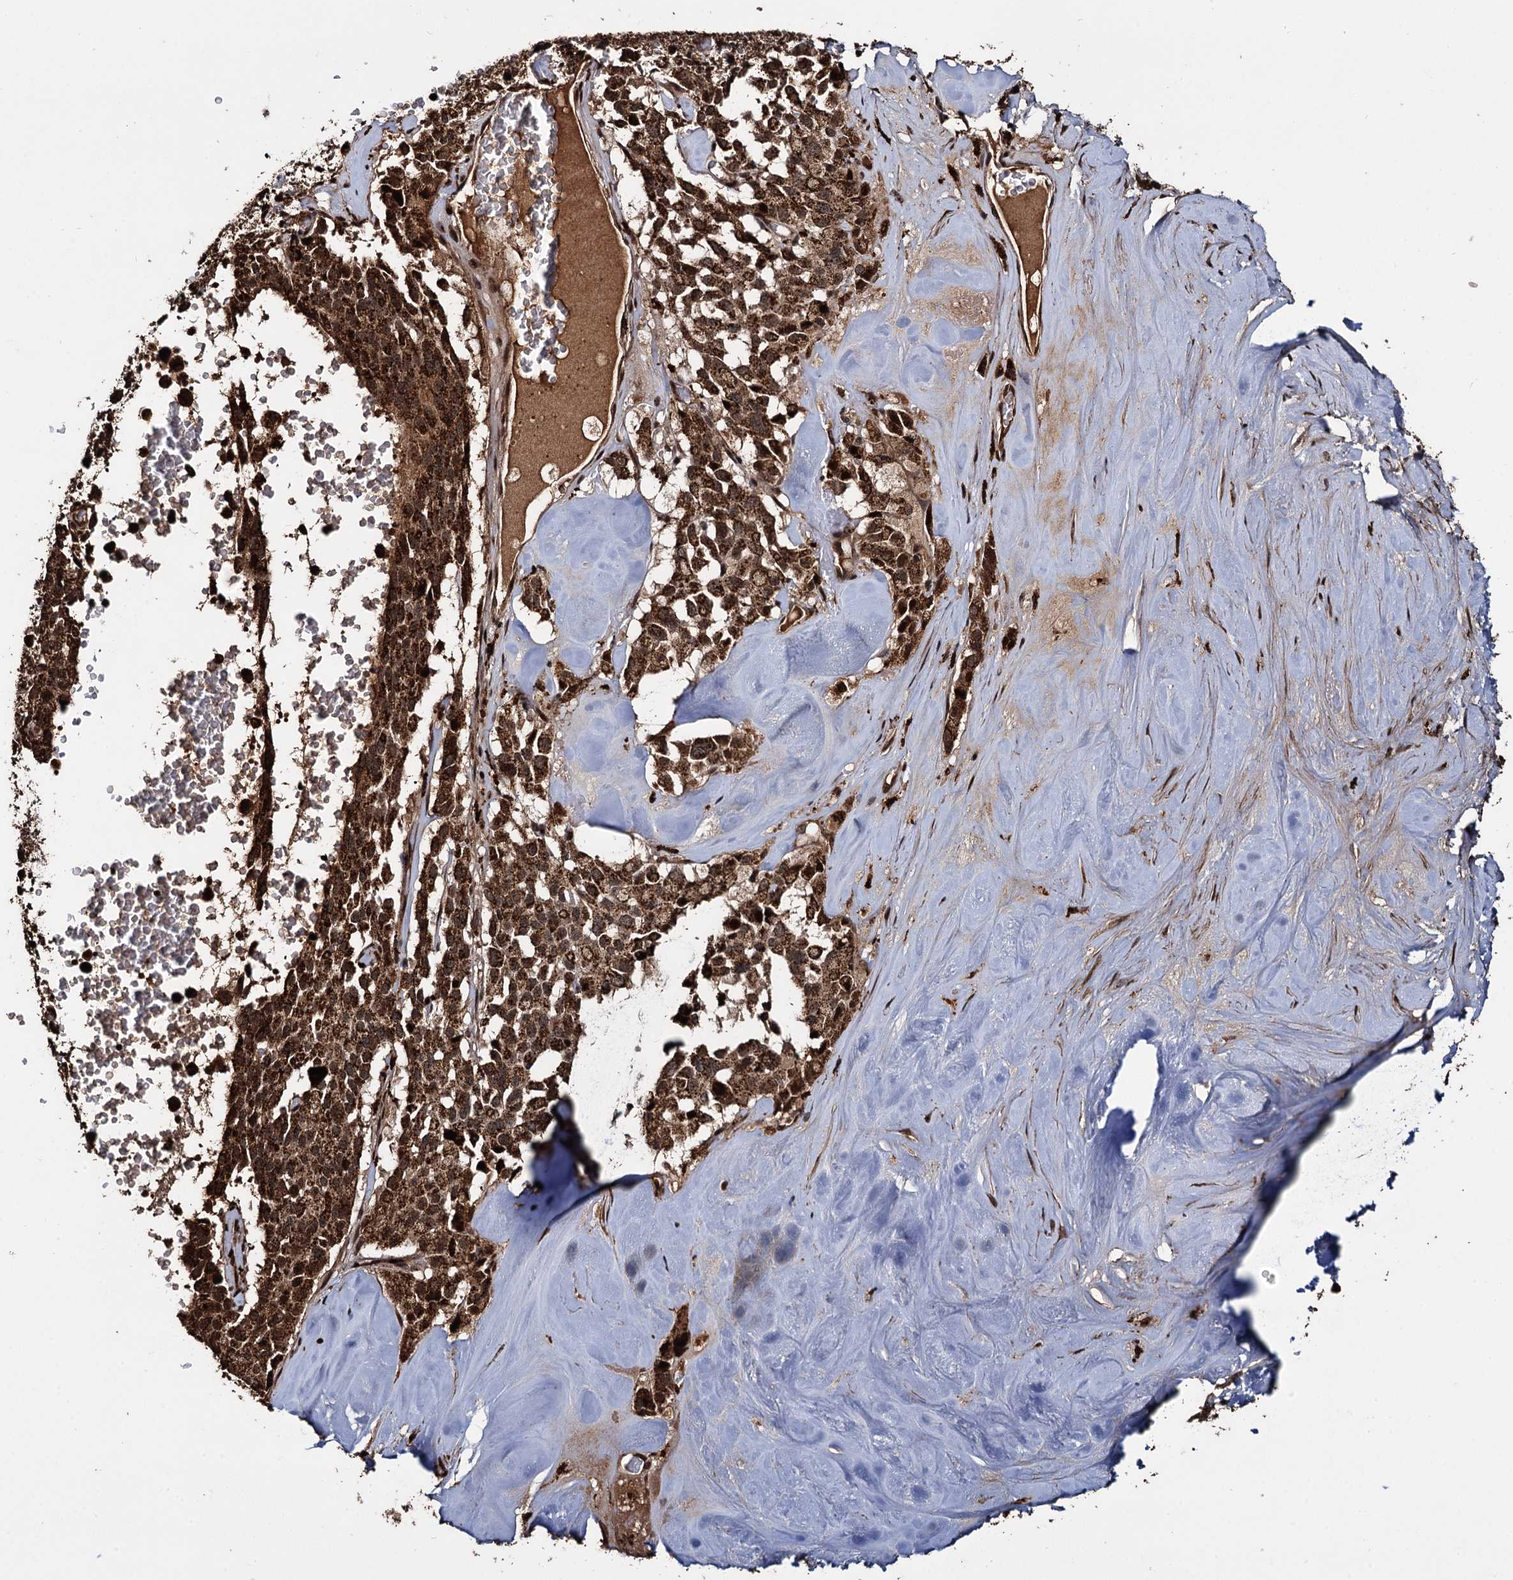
{"staining": {"intensity": "strong", "quantity": ">75%", "location": "cytoplasmic/membranous,nuclear"}, "tissue": "pancreatic cancer", "cell_type": "Tumor cells", "image_type": "cancer", "snomed": [{"axis": "morphology", "description": "Adenocarcinoma, NOS"}, {"axis": "topography", "description": "Pancreas"}], "caption": "Immunohistochemical staining of human pancreatic cancer (adenocarcinoma) exhibits high levels of strong cytoplasmic/membranous and nuclear positivity in approximately >75% of tumor cells. (DAB IHC, brown staining for protein, blue staining for nuclei).", "gene": "CEP192", "patient": {"sex": "male", "age": 65}}